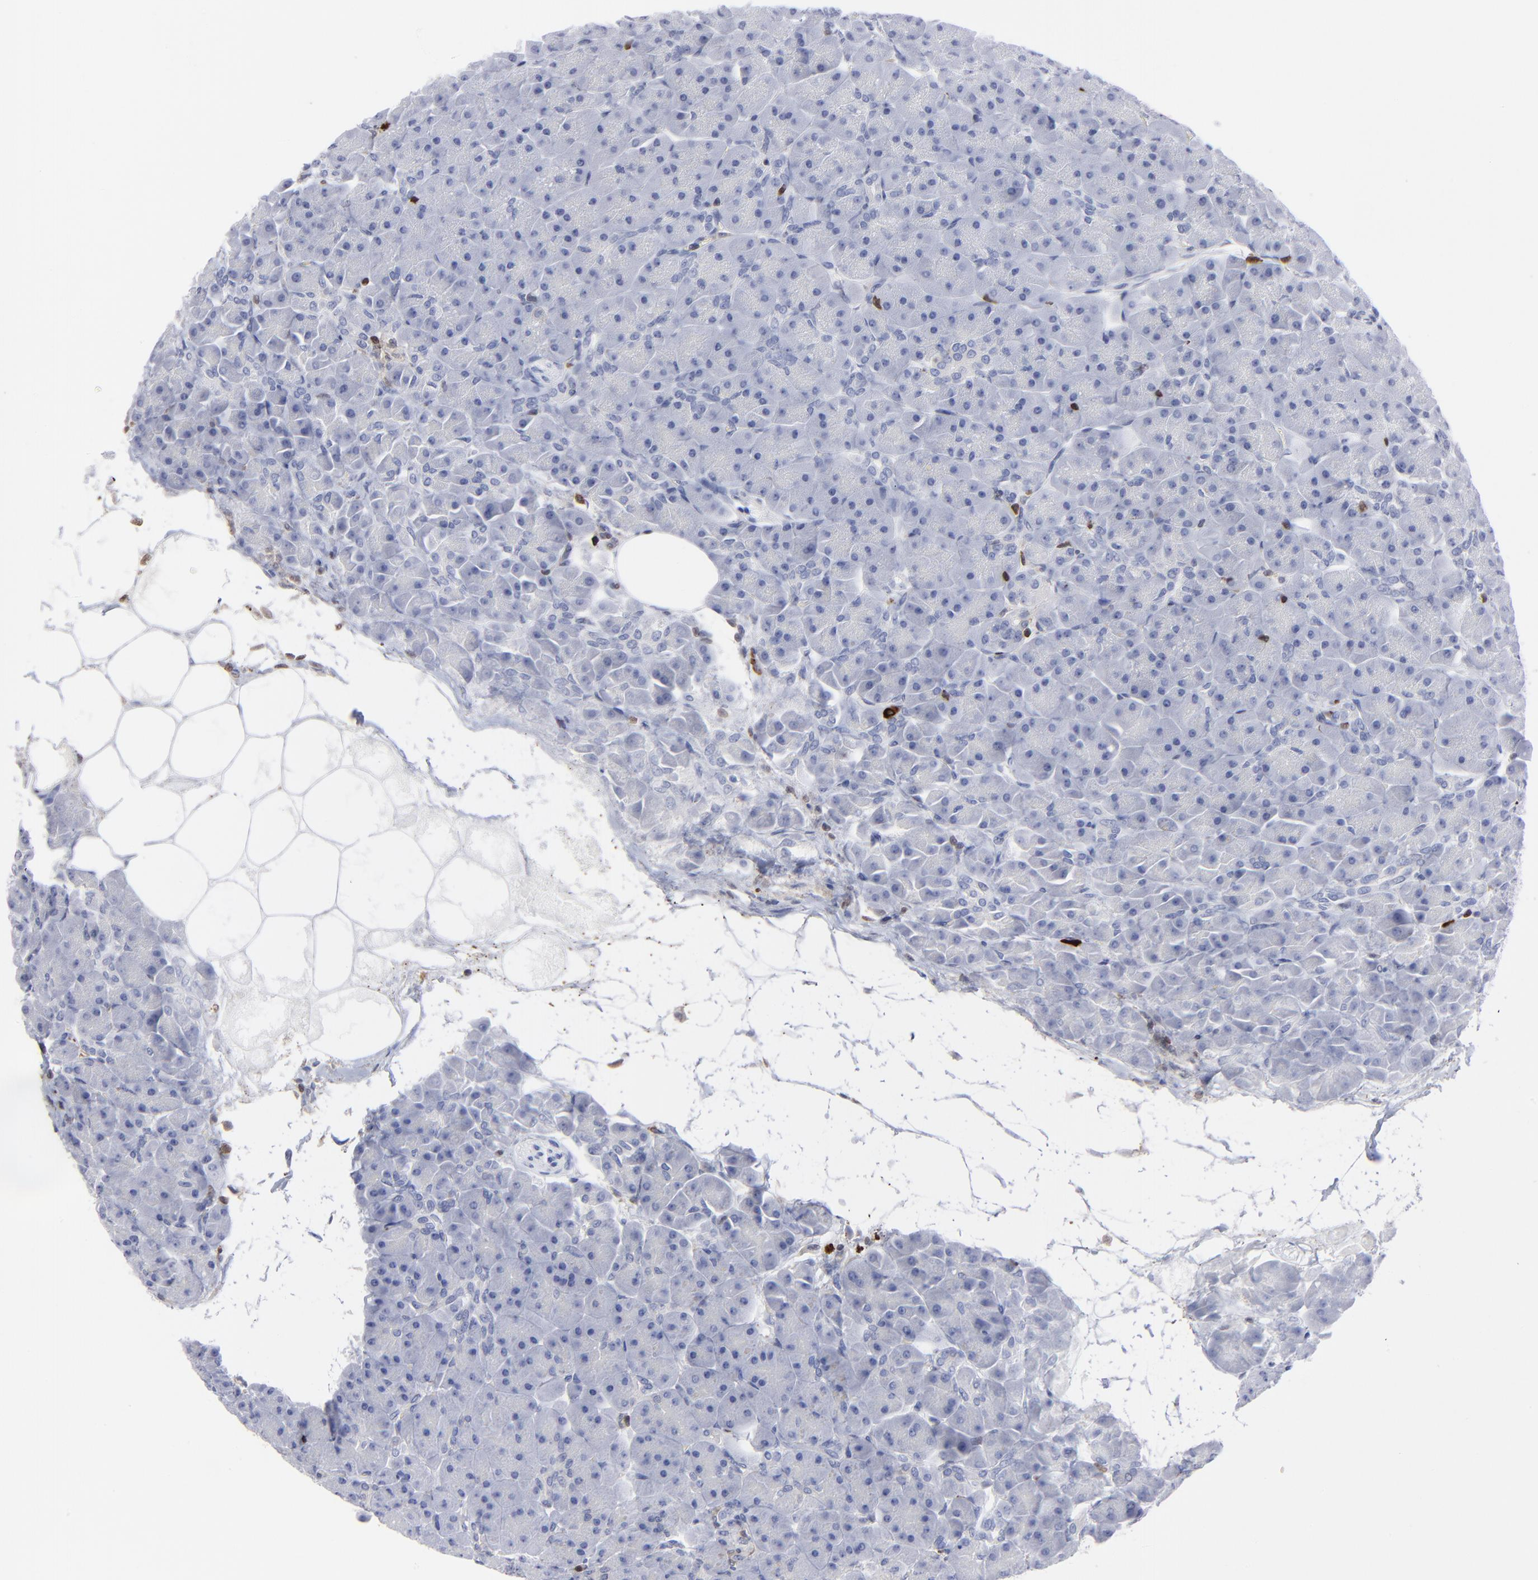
{"staining": {"intensity": "negative", "quantity": "none", "location": "none"}, "tissue": "pancreas", "cell_type": "Exocrine glandular cells", "image_type": "normal", "snomed": [{"axis": "morphology", "description": "Normal tissue, NOS"}, {"axis": "topography", "description": "Pancreas"}], "caption": "The histopathology image shows no significant staining in exocrine glandular cells of pancreas. (Stains: DAB immunohistochemistry (IHC) with hematoxylin counter stain, Microscopy: brightfield microscopy at high magnification).", "gene": "TBXT", "patient": {"sex": "male", "age": 66}}